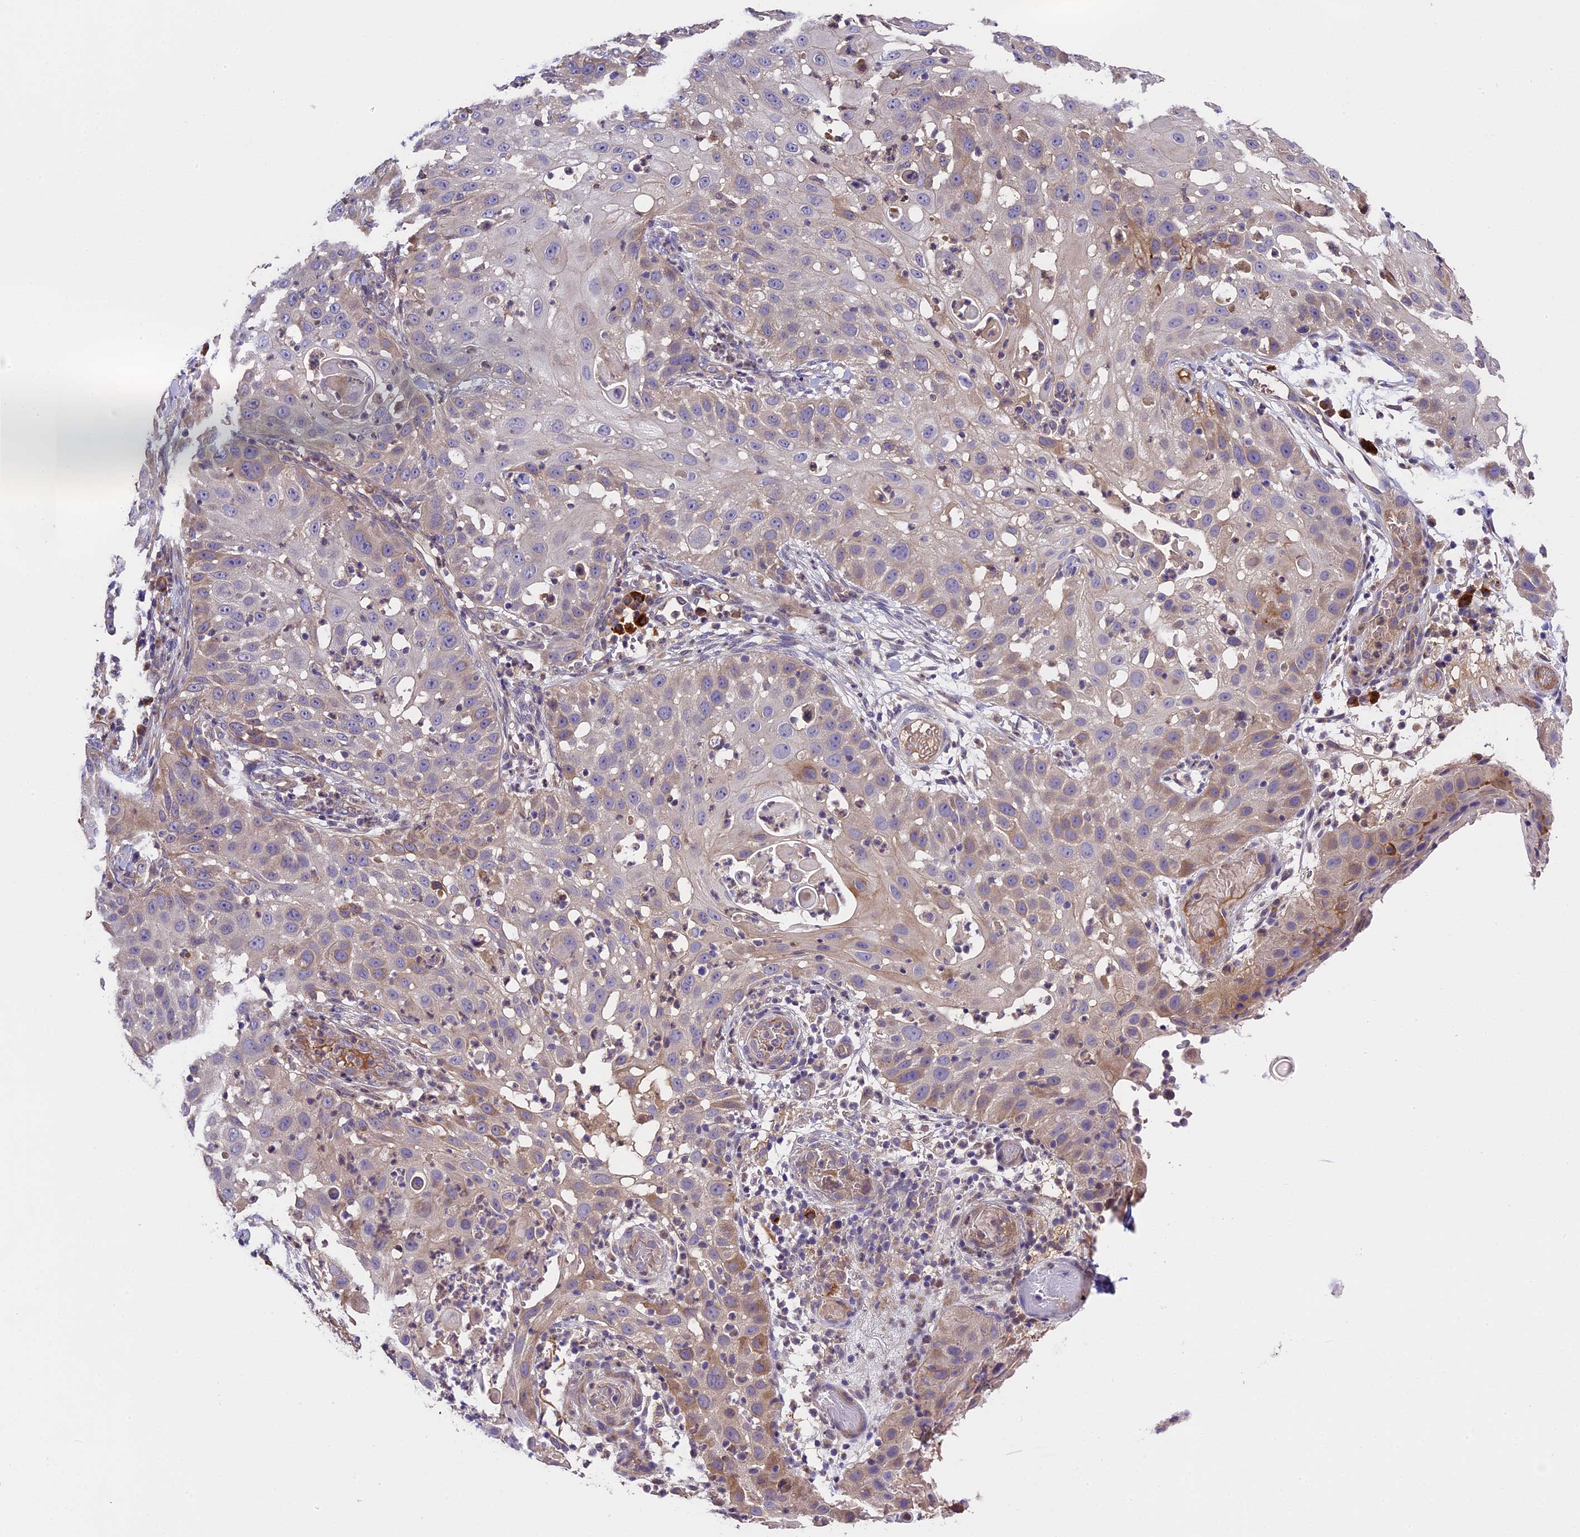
{"staining": {"intensity": "weak", "quantity": "25%-75%", "location": "cytoplasmic/membranous"}, "tissue": "skin cancer", "cell_type": "Tumor cells", "image_type": "cancer", "snomed": [{"axis": "morphology", "description": "Squamous cell carcinoma, NOS"}, {"axis": "topography", "description": "Skin"}], "caption": "IHC of human skin cancer (squamous cell carcinoma) reveals low levels of weak cytoplasmic/membranous expression in approximately 25%-75% of tumor cells. The protein is stained brown, and the nuclei are stained in blue (DAB IHC with brightfield microscopy, high magnification).", "gene": "ABCC10", "patient": {"sex": "female", "age": 44}}